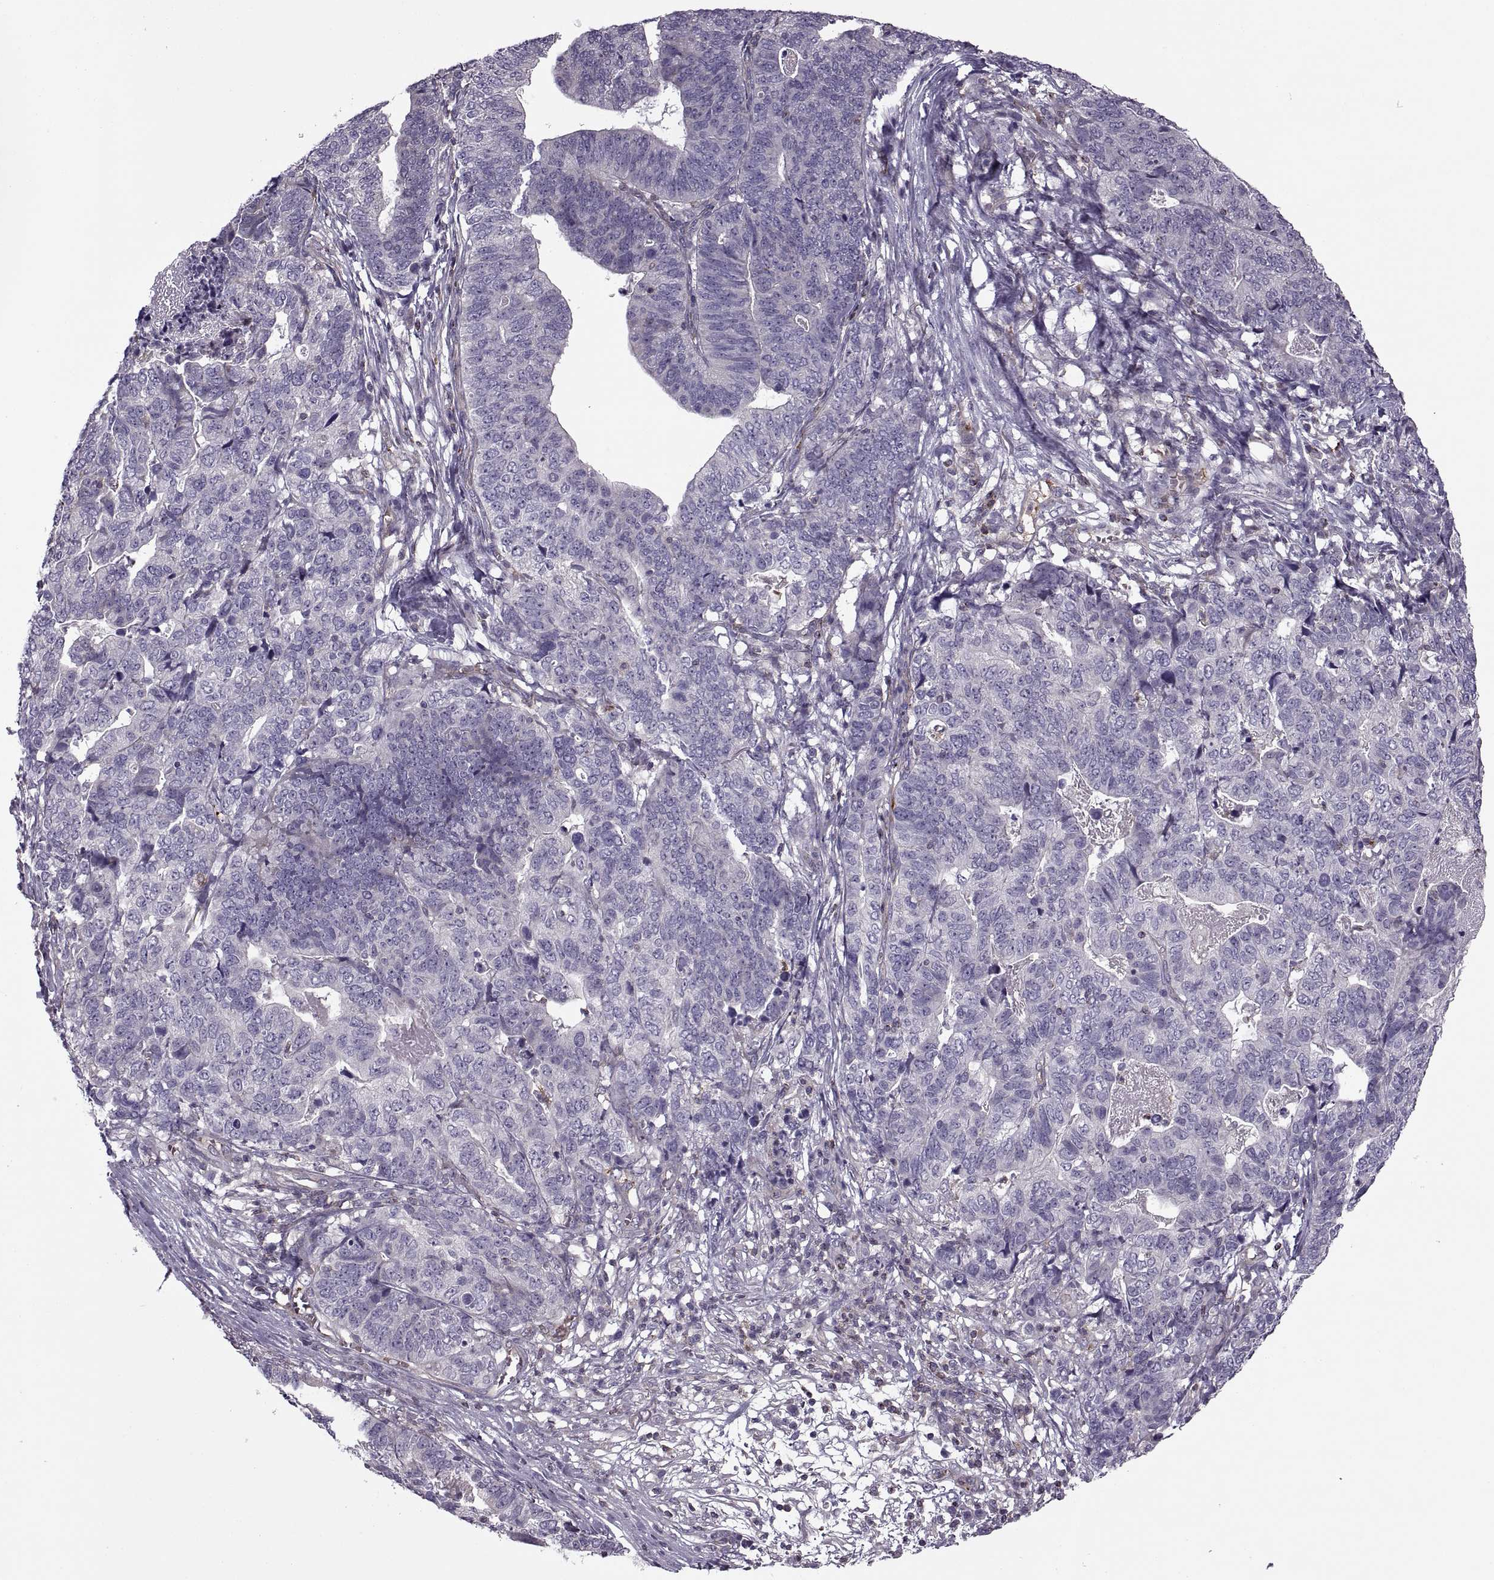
{"staining": {"intensity": "negative", "quantity": "none", "location": "none"}, "tissue": "stomach cancer", "cell_type": "Tumor cells", "image_type": "cancer", "snomed": [{"axis": "morphology", "description": "Adenocarcinoma, NOS"}, {"axis": "topography", "description": "Stomach, upper"}], "caption": "Tumor cells are negative for brown protein staining in adenocarcinoma (stomach).", "gene": "SLC2A3", "patient": {"sex": "female", "age": 67}}